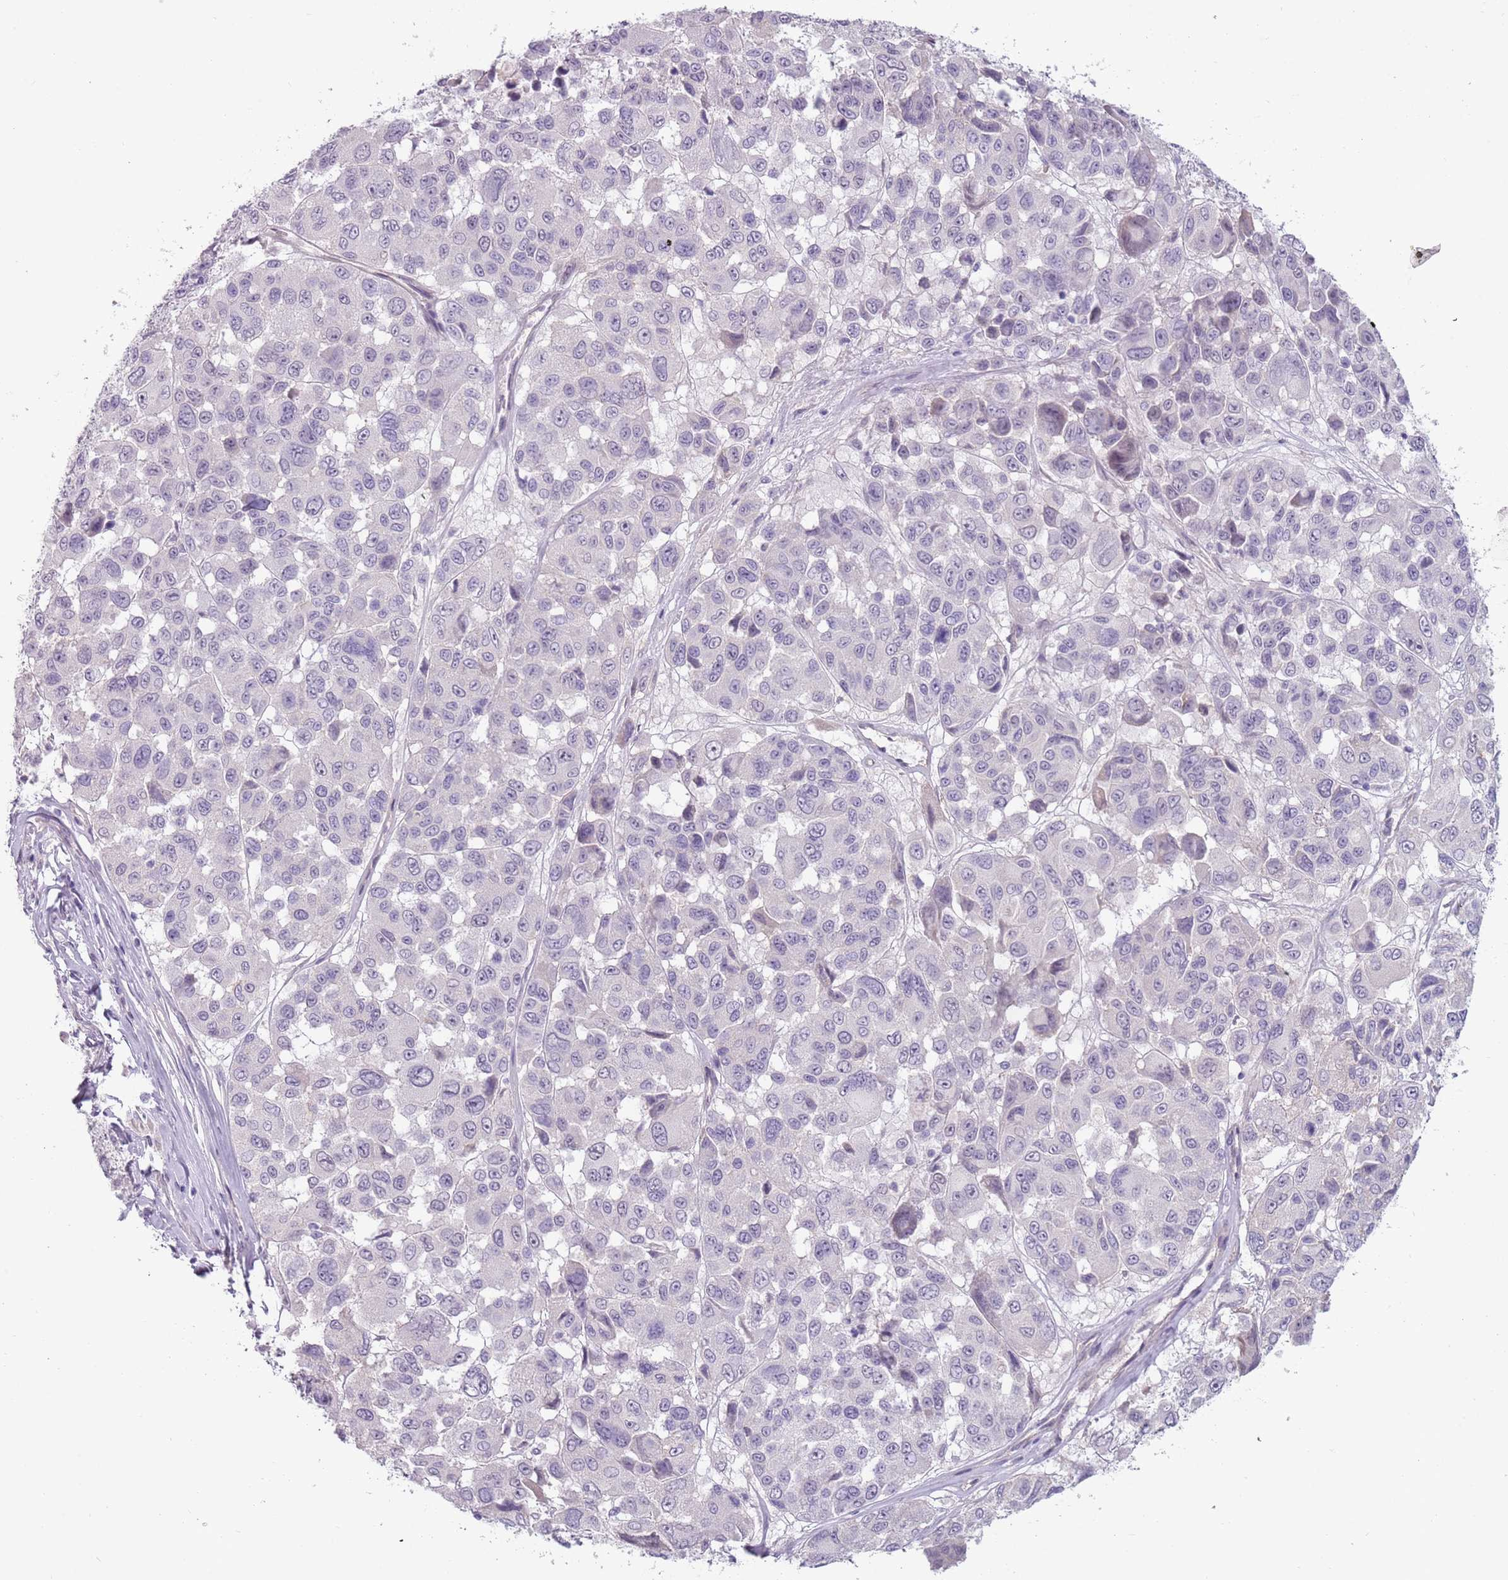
{"staining": {"intensity": "negative", "quantity": "none", "location": "none"}, "tissue": "melanoma", "cell_type": "Tumor cells", "image_type": "cancer", "snomed": [{"axis": "morphology", "description": "Malignant melanoma, NOS"}, {"axis": "topography", "description": "Skin"}], "caption": "Immunohistochemistry (IHC) micrograph of neoplastic tissue: melanoma stained with DAB (3,3'-diaminobenzidine) shows no significant protein expression in tumor cells. (DAB immunohistochemistry (IHC) visualized using brightfield microscopy, high magnification).", "gene": "RFX2", "patient": {"sex": "female", "age": 66}}